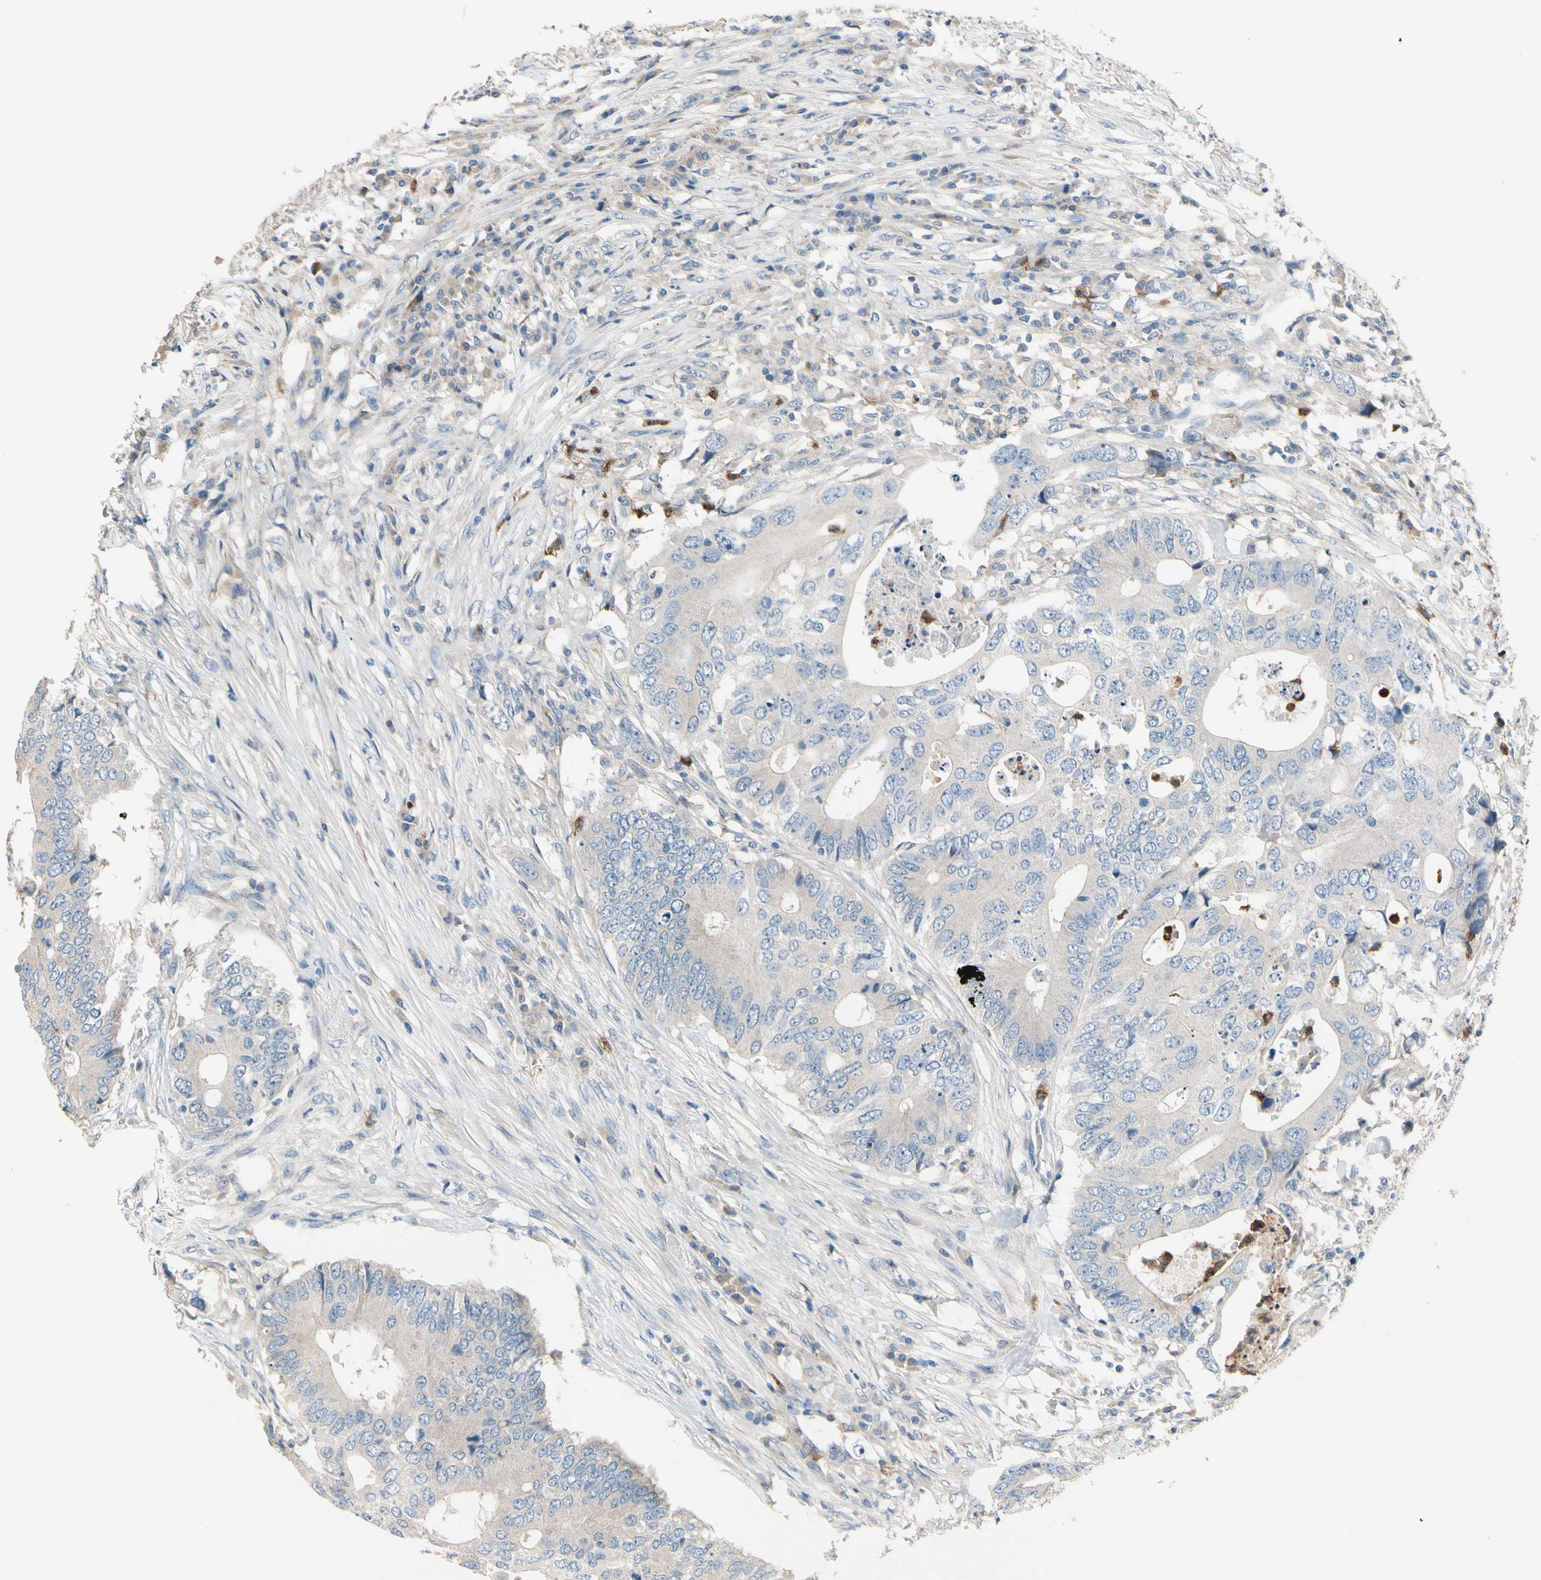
{"staining": {"intensity": "negative", "quantity": "none", "location": "none"}, "tissue": "colorectal cancer", "cell_type": "Tumor cells", "image_type": "cancer", "snomed": [{"axis": "morphology", "description": "Adenocarcinoma, NOS"}, {"axis": "topography", "description": "Colon"}], "caption": "Immunohistochemistry histopathology image of neoplastic tissue: human adenocarcinoma (colorectal) stained with DAB (3,3'-diaminobenzidine) shows no significant protein staining in tumor cells. (IHC, brightfield microscopy, high magnification).", "gene": "SIGLEC5", "patient": {"sex": "male", "age": 71}}